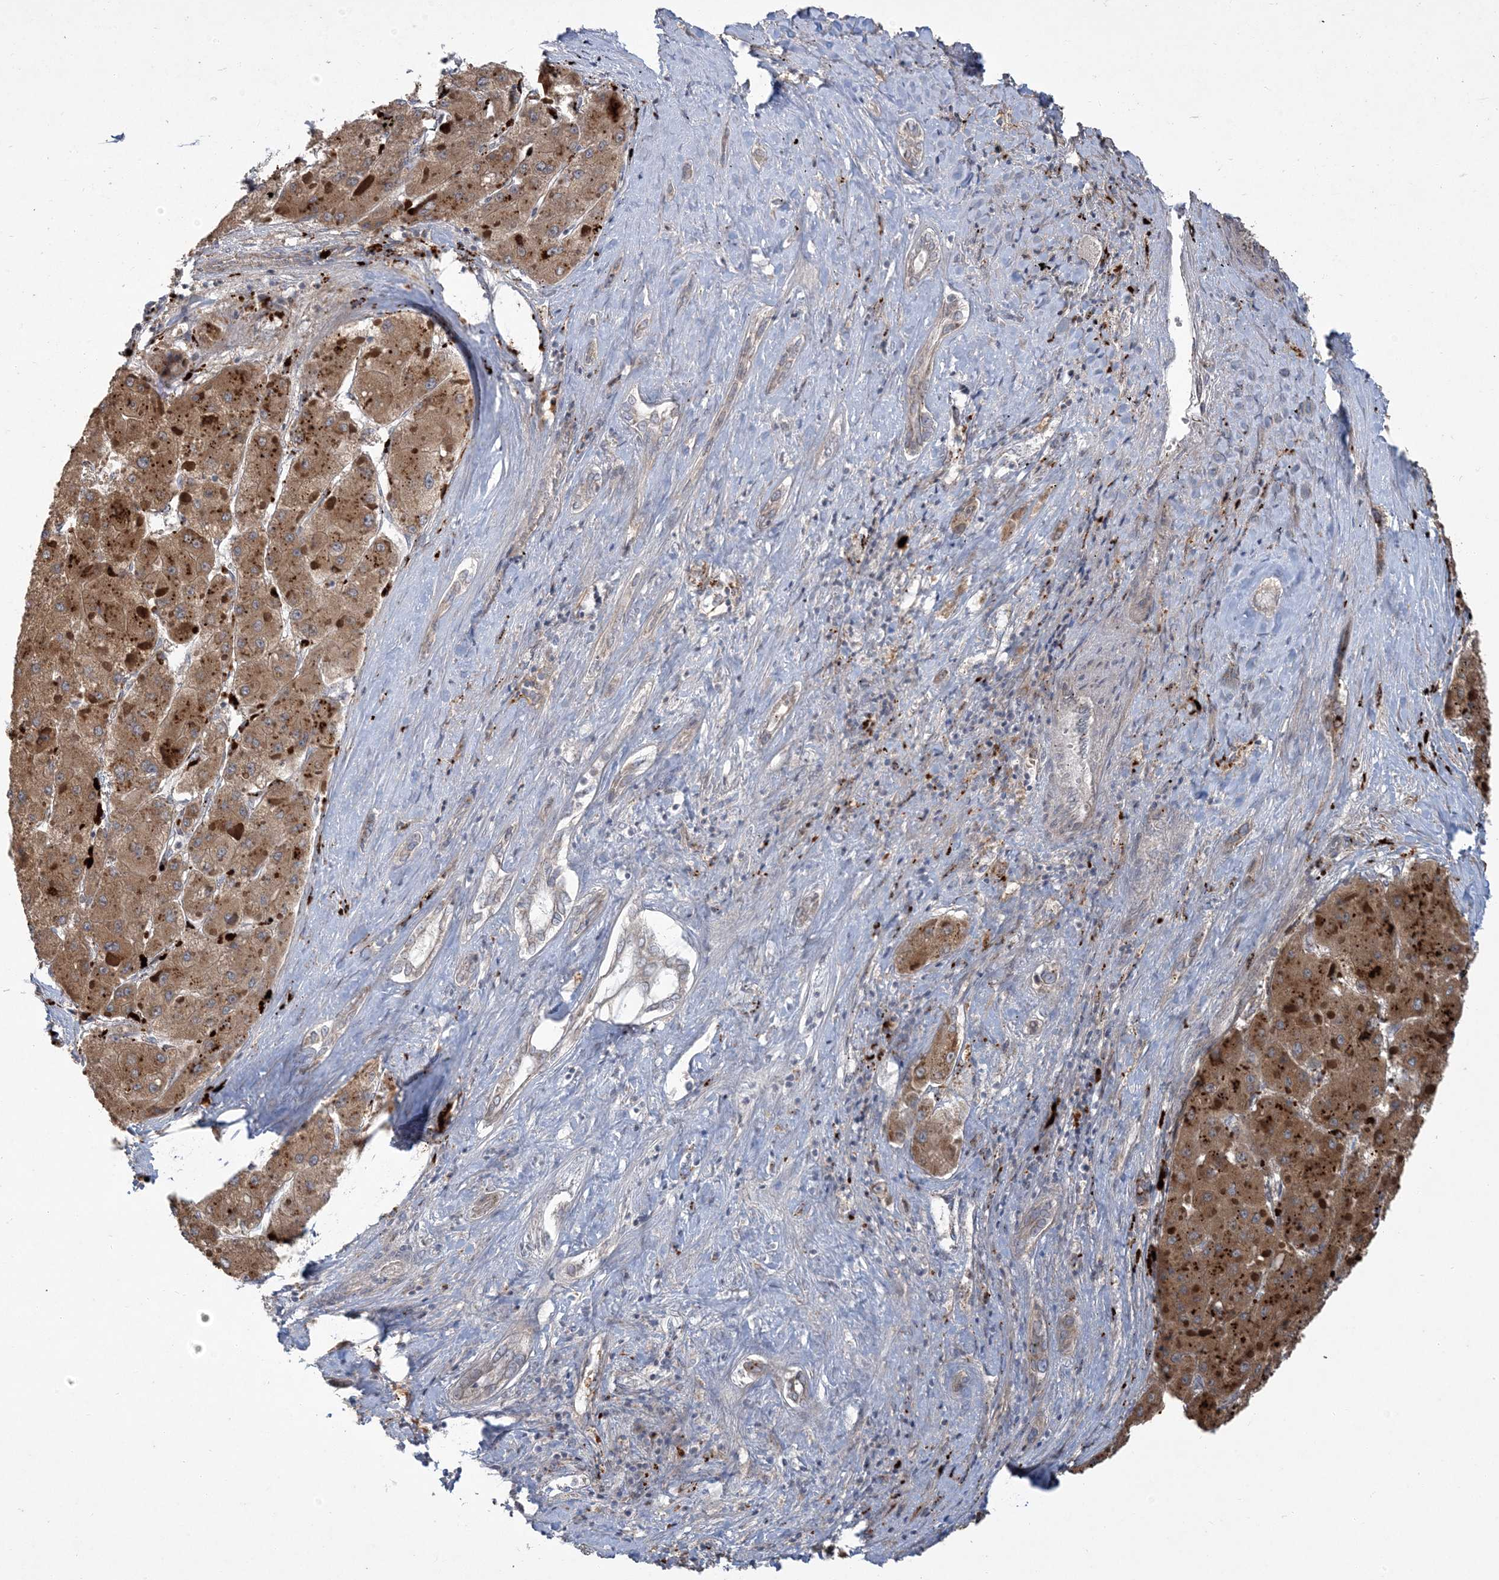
{"staining": {"intensity": "moderate", "quantity": ">75%", "location": "cytoplasmic/membranous"}, "tissue": "liver cancer", "cell_type": "Tumor cells", "image_type": "cancer", "snomed": [{"axis": "morphology", "description": "Carcinoma, Hepatocellular, NOS"}, {"axis": "topography", "description": "Liver"}], "caption": "The immunohistochemical stain highlights moderate cytoplasmic/membranous expression in tumor cells of hepatocellular carcinoma (liver) tissue.", "gene": "LTN1", "patient": {"sex": "female", "age": 73}}